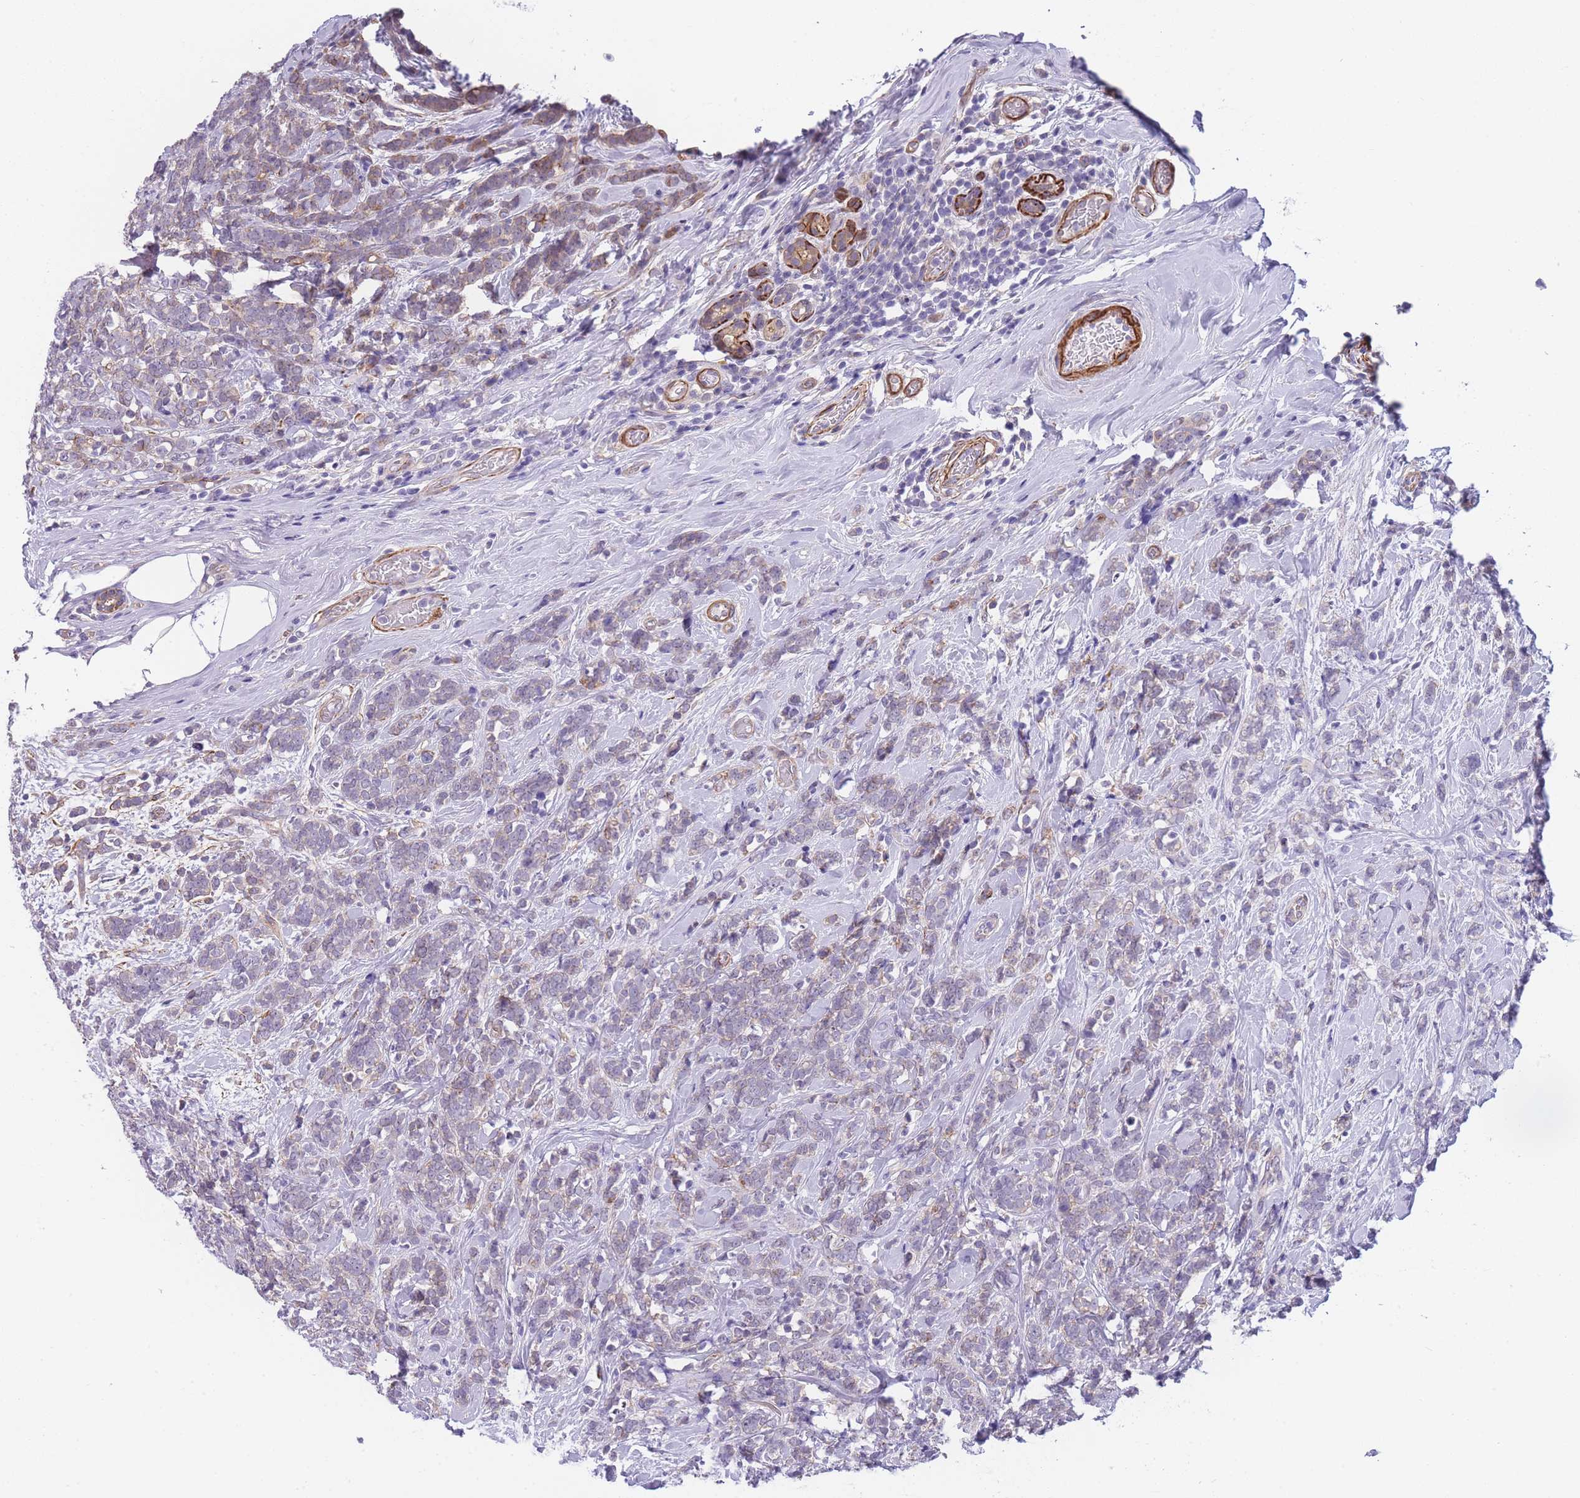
{"staining": {"intensity": "weak", "quantity": "<25%", "location": "cytoplasmic/membranous"}, "tissue": "breast cancer", "cell_type": "Tumor cells", "image_type": "cancer", "snomed": [{"axis": "morphology", "description": "Lobular carcinoma"}, {"axis": "topography", "description": "Breast"}], "caption": "Tumor cells are negative for protein expression in human breast cancer.", "gene": "FAM124A", "patient": {"sex": "female", "age": 58}}